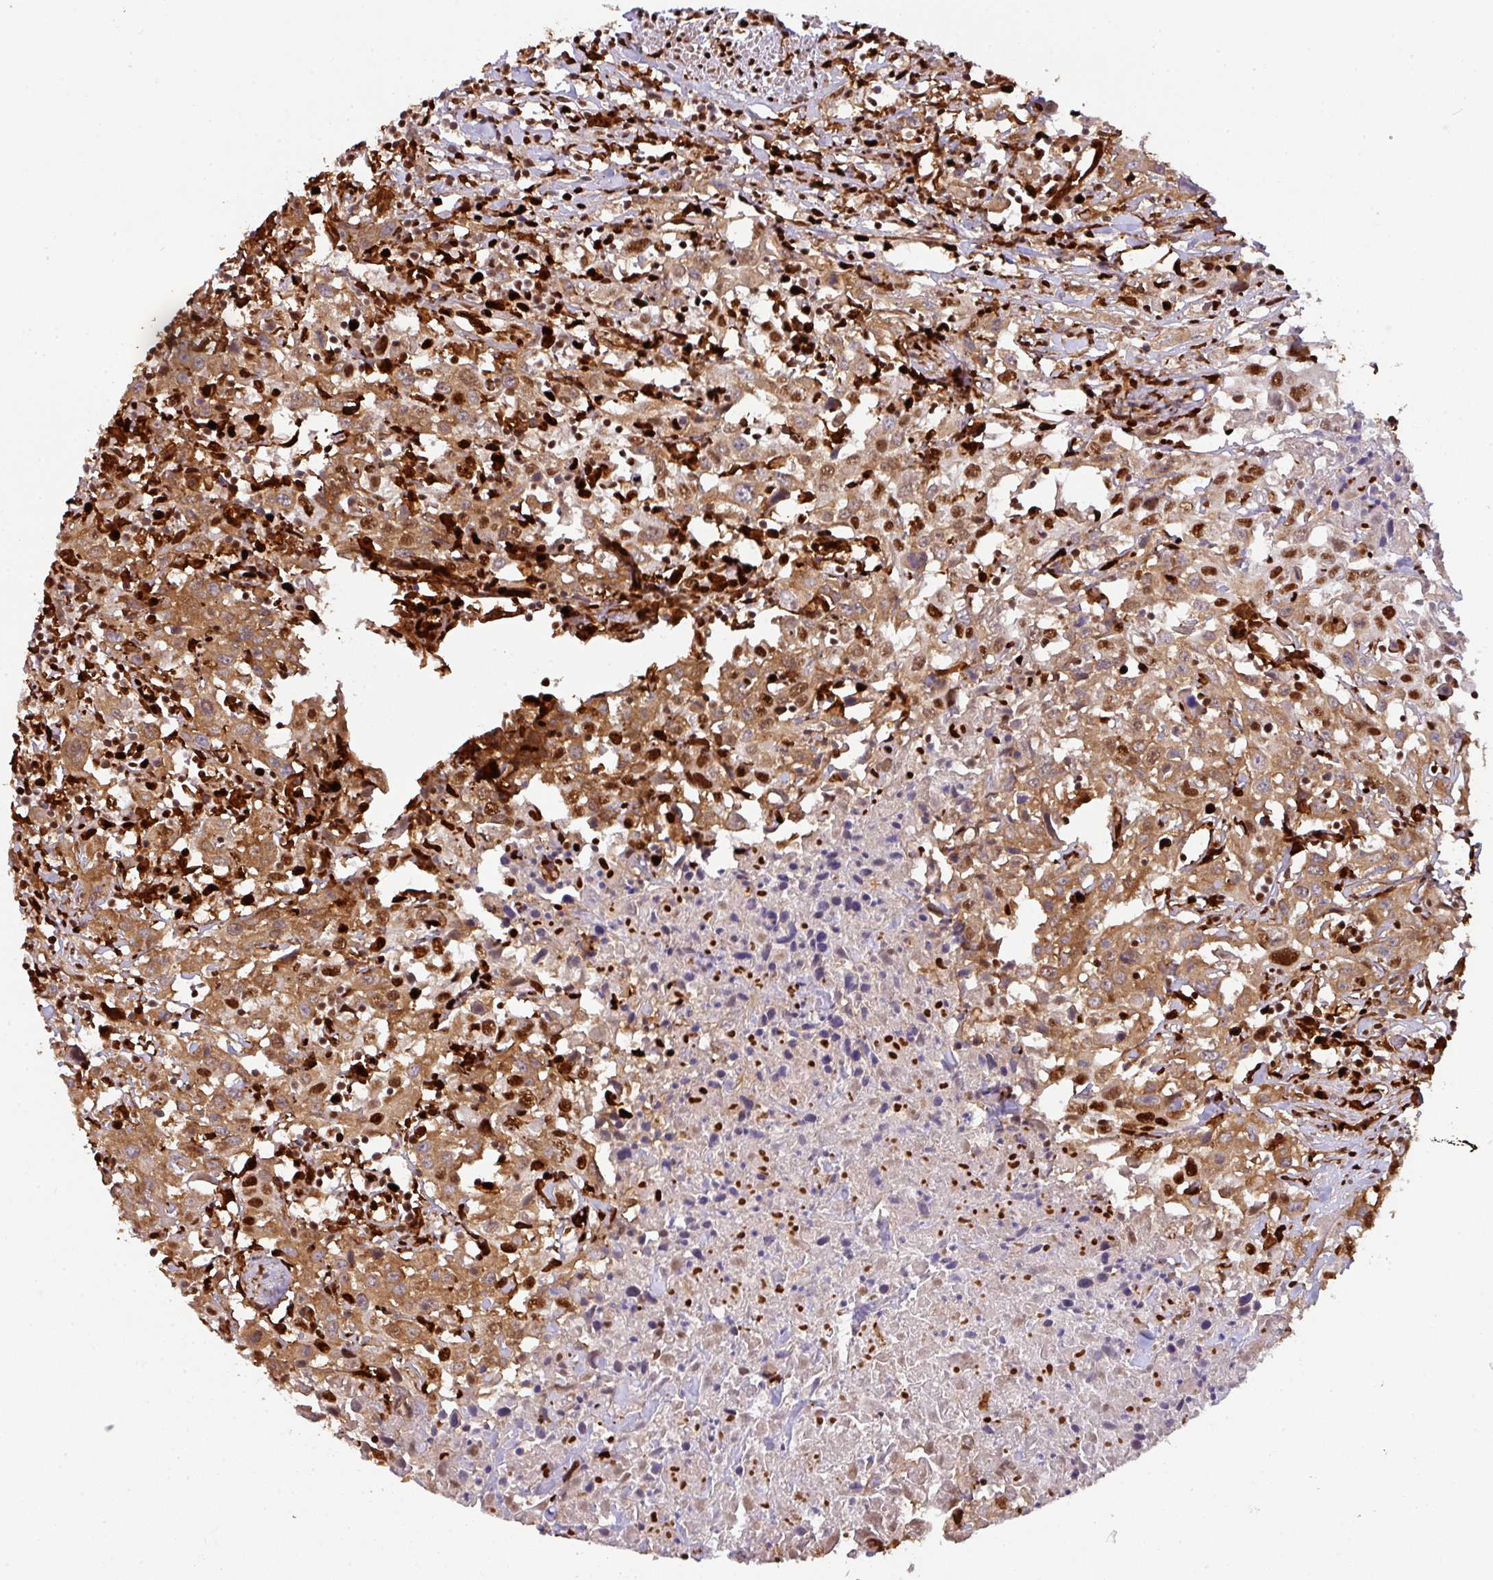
{"staining": {"intensity": "moderate", "quantity": ">75%", "location": "cytoplasmic/membranous,nuclear"}, "tissue": "urothelial cancer", "cell_type": "Tumor cells", "image_type": "cancer", "snomed": [{"axis": "morphology", "description": "Urothelial carcinoma, High grade"}, {"axis": "topography", "description": "Urinary bladder"}], "caption": "Immunohistochemical staining of human high-grade urothelial carcinoma reveals medium levels of moderate cytoplasmic/membranous and nuclear protein positivity in about >75% of tumor cells.", "gene": "SAMHD1", "patient": {"sex": "male", "age": 61}}